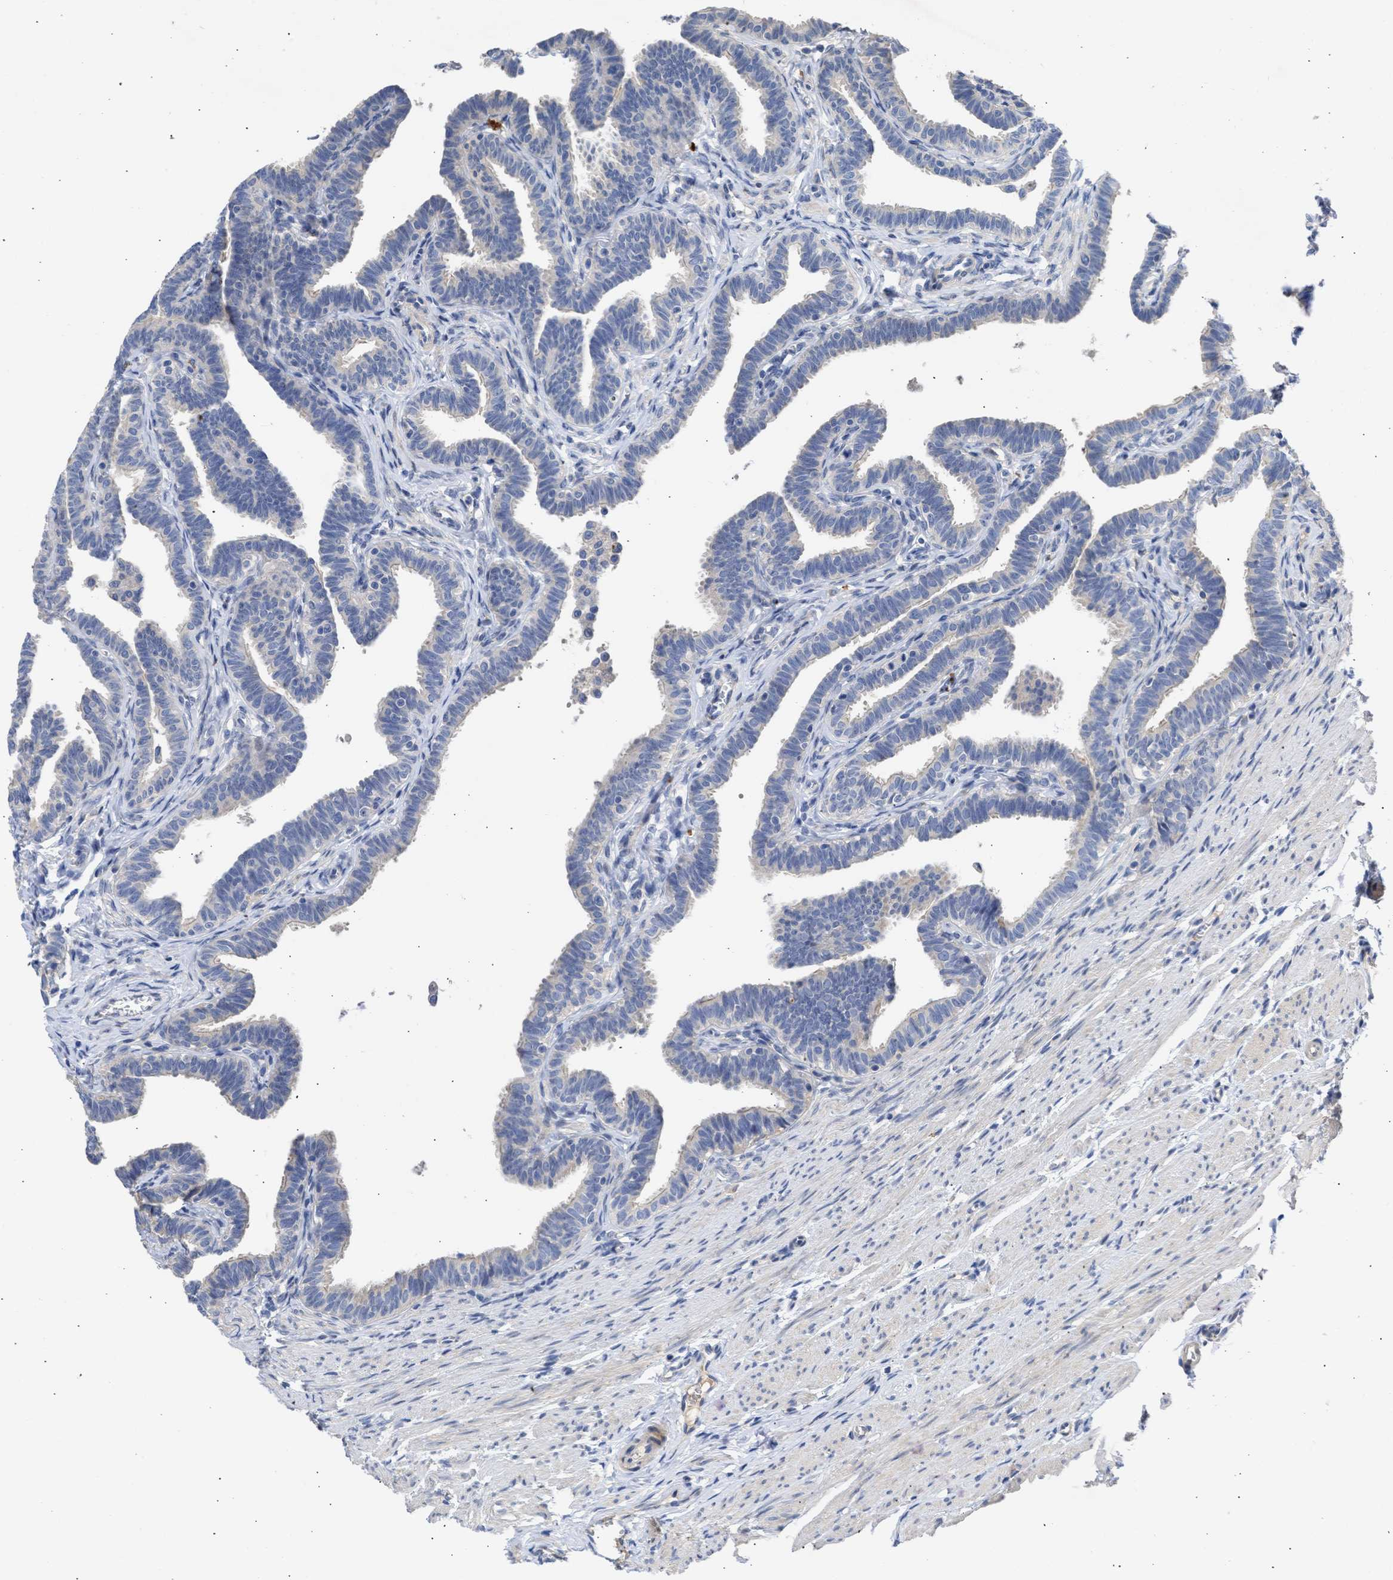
{"staining": {"intensity": "negative", "quantity": "none", "location": "none"}, "tissue": "fallopian tube", "cell_type": "Glandular cells", "image_type": "normal", "snomed": [{"axis": "morphology", "description": "Normal tissue, NOS"}, {"axis": "topography", "description": "Fallopian tube"}, {"axis": "topography", "description": "Ovary"}], "caption": "Immunohistochemistry (IHC) image of unremarkable fallopian tube stained for a protein (brown), which displays no expression in glandular cells. (Immunohistochemistry, brightfield microscopy, high magnification).", "gene": "ARHGEF4", "patient": {"sex": "female", "age": 23}}